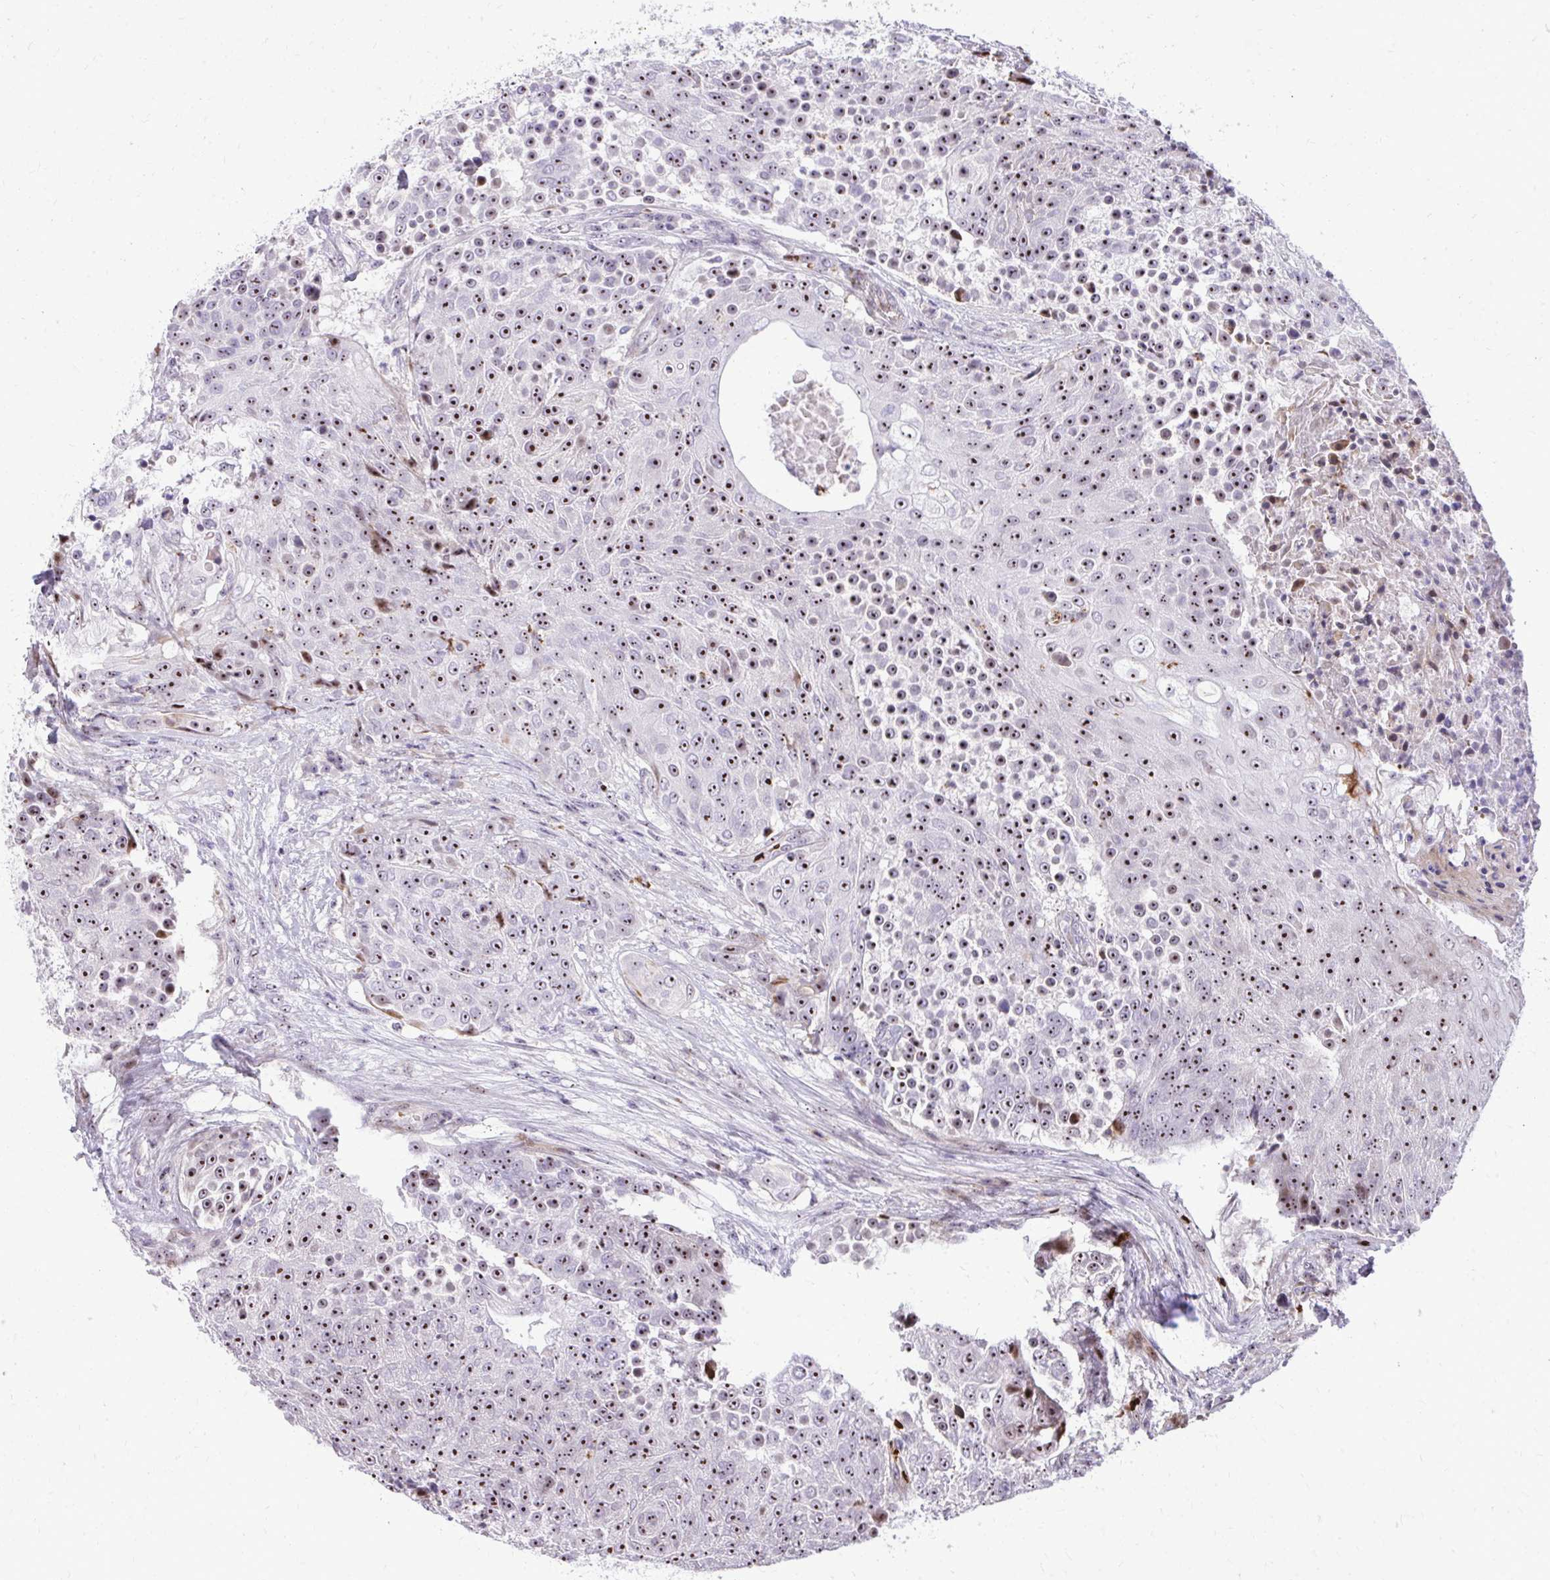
{"staining": {"intensity": "strong", "quantity": ">75%", "location": "nuclear"}, "tissue": "urothelial cancer", "cell_type": "Tumor cells", "image_type": "cancer", "snomed": [{"axis": "morphology", "description": "Urothelial carcinoma, High grade"}, {"axis": "topography", "description": "Urinary bladder"}], "caption": "High-grade urothelial carcinoma stained for a protein (brown) exhibits strong nuclear positive staining in about >75% of tumor cells.", "gene": "DLX4", "patient": {"sex": "female", "age": 63}}